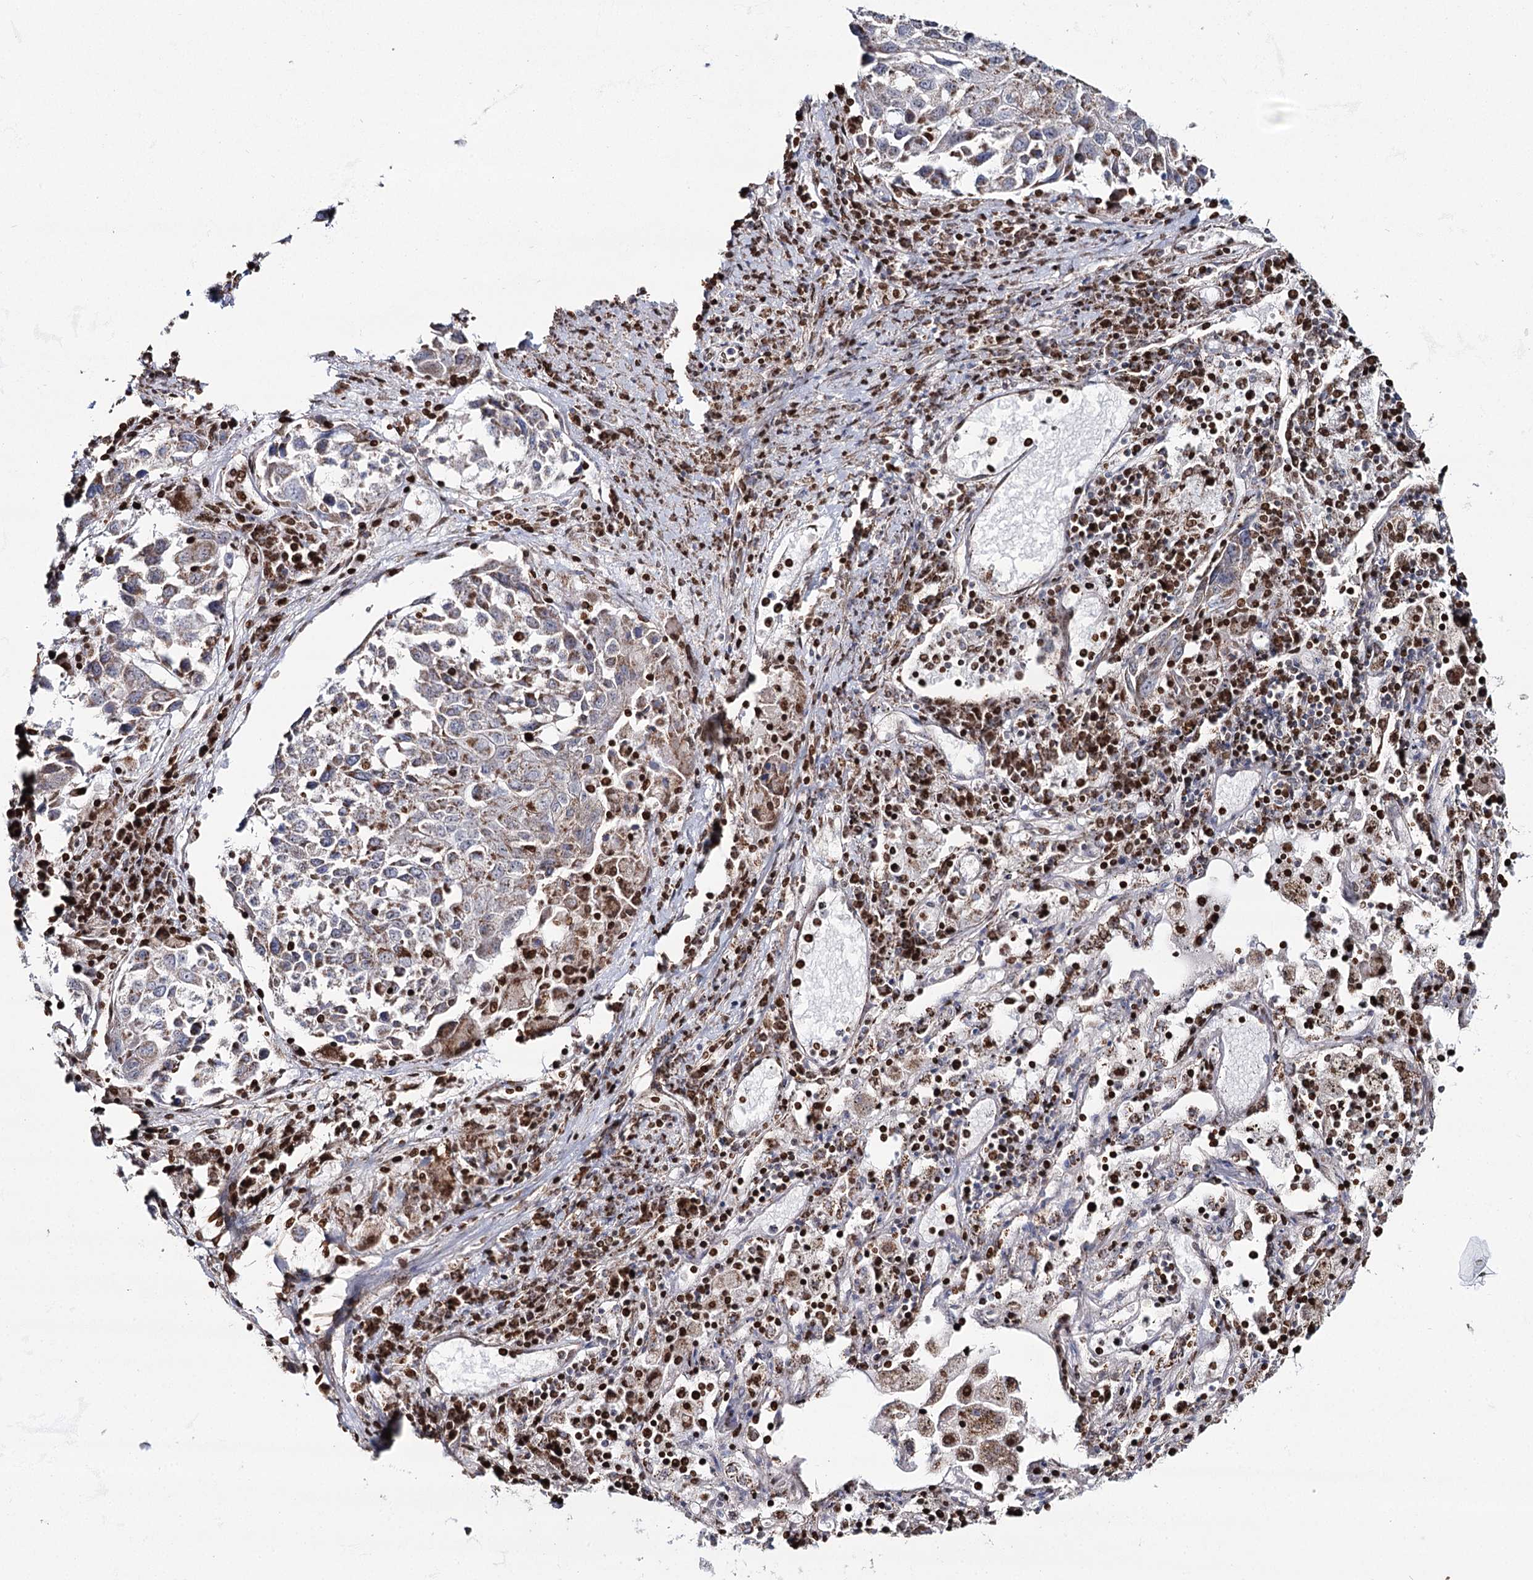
{"staining": {"intensity": "moderate", "quantity": "<25%", "location": "cytoplasmic/membranous"}, "tissue": "lung cancer", "cell_type": "Tumor cells", "image_type": "cancer", "snomed": [{"axis": "morphology", "description": "Squamous cell carcinoma, NOS"}, {"axis": "topography", "description": "Lung"}], "caption": "Lung cancer stained with a protein marker demonstrates moderate staining in tumor cells.", "gene": "PDHX", "patient": {"sex": "male", "age": 65}}